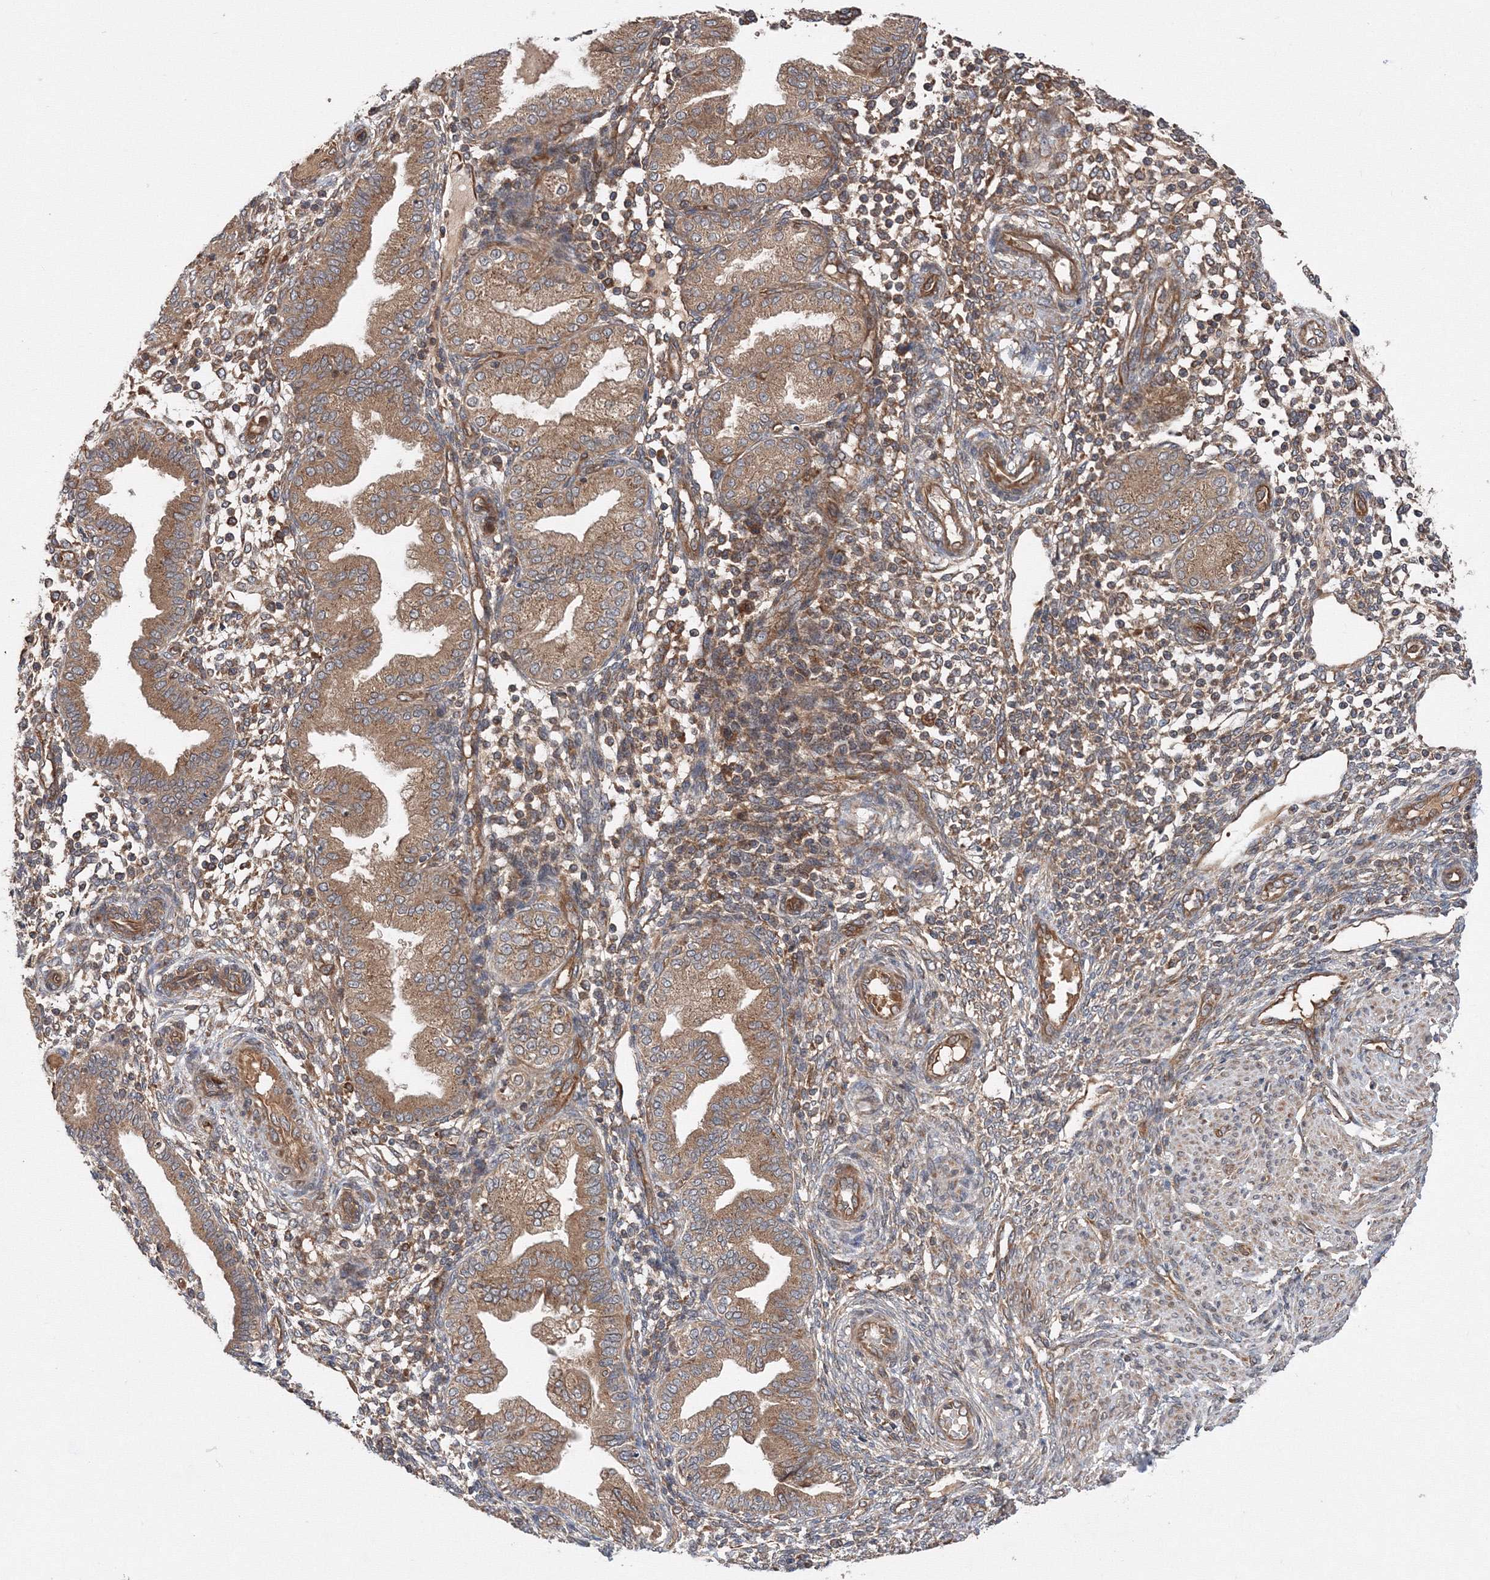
{"staining": {"intensity": "moderate", "quantity": ">75%", "location": "cytoplasmic/membranous"}, "tissue": "endometrium", "cell_type": "Cells in endometrial stroma", "image_type": "normal", "snomed": [{"axis": "morphology", "description": "Normal tissue, NOS"}, {"axis": "topography", "description": "Endometrium"}], "caption": "A medium amount of moderate cytoplasmic/membranous positivity is appreciated in approximately >75% of cells in endometrial stroma in benign endometrium. The protein of interest is stained brown, and the nuclei are stained in blue (DAB (3,3'-diaminobenzidine) IHC with brightfield microscopy, high magnification).", "gene": "ATG3", "patient": {"sex": "female", "age": 53}}